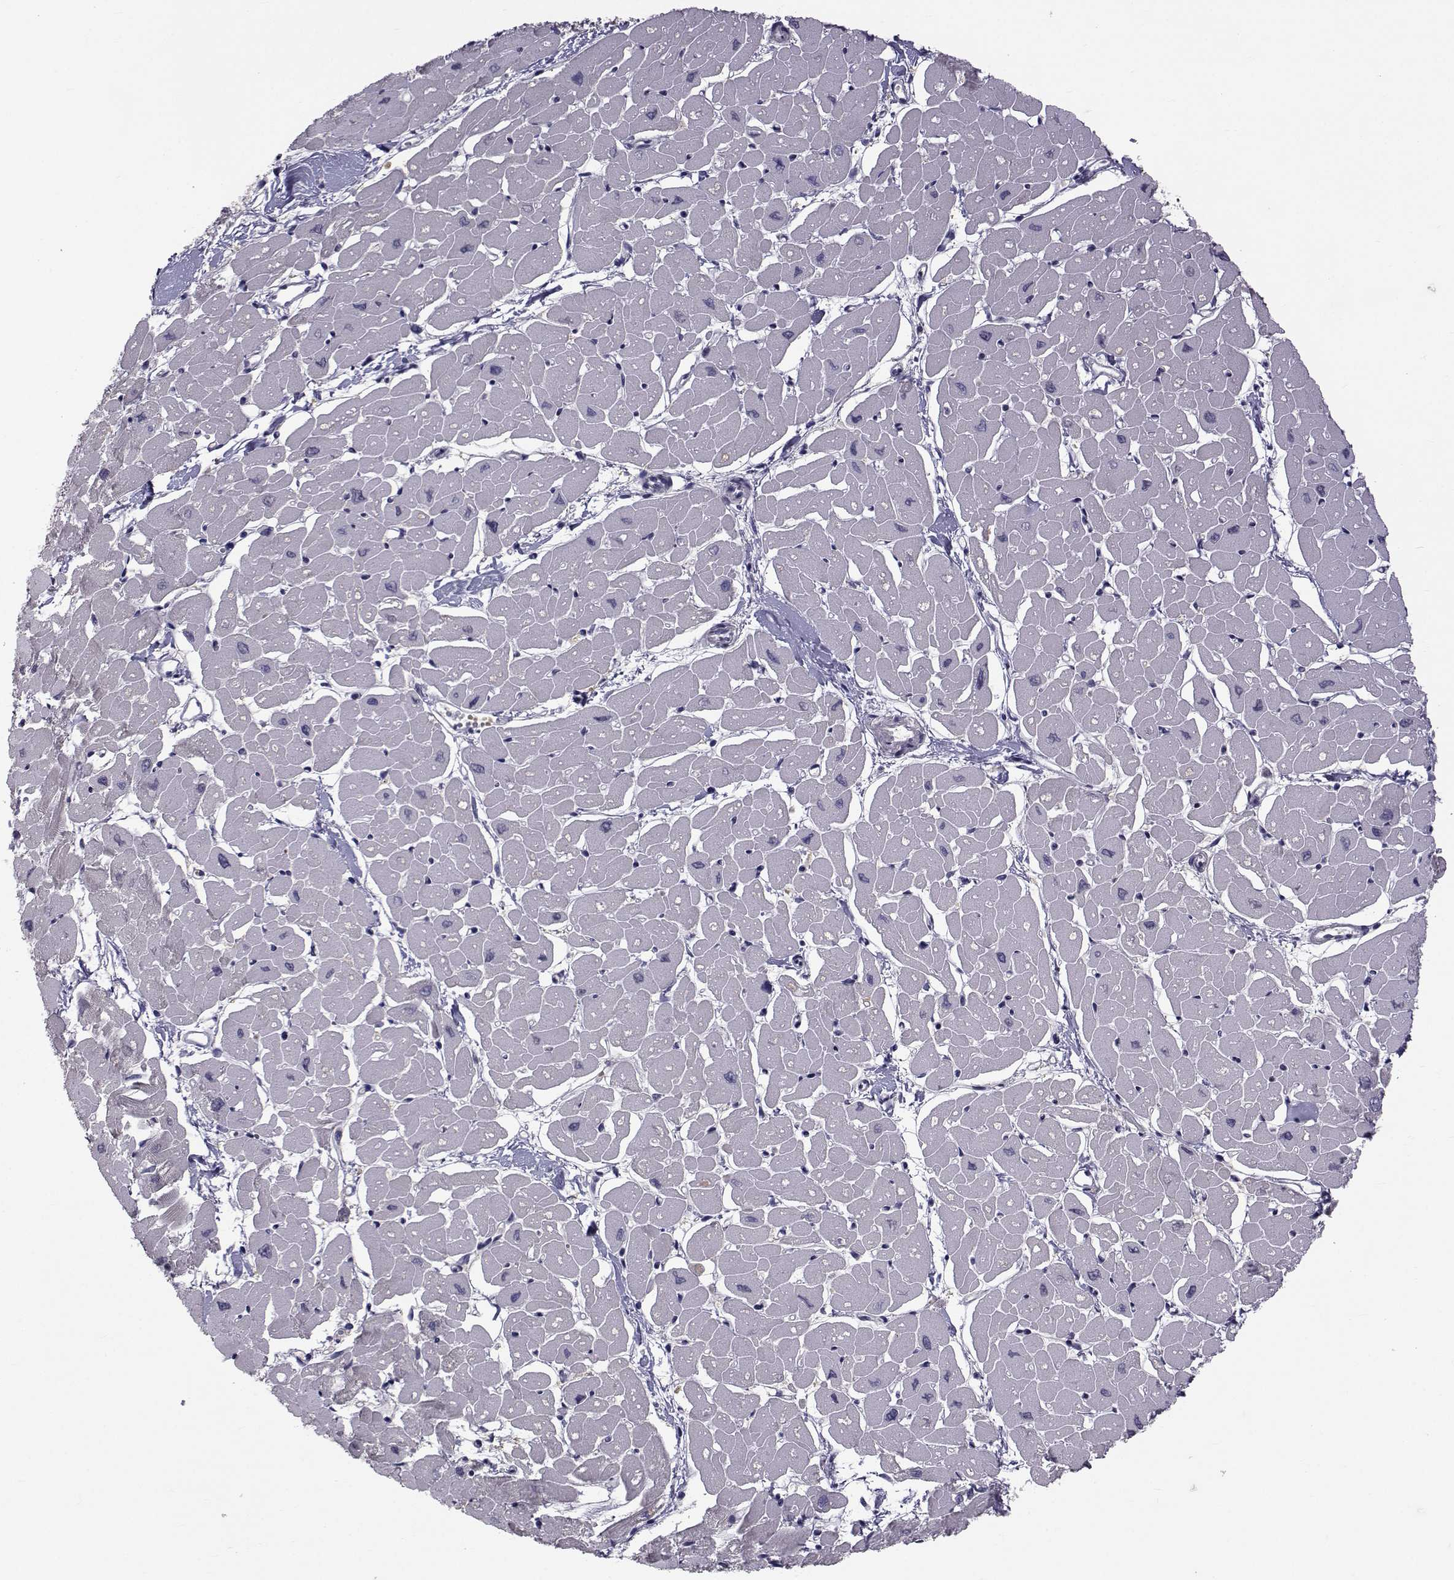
{"staining": {"intensity": "negative", "quantity": "none", "location": "none"}, "tissue": "heart muscle", "cell_type": "Cardiomyocytes", "image_type": "normal", "snomed": [{"axis": "morphology", "description": "Normal tissue, NOS"}, {"axis": "topography", "description": "Heart"}], "caption": "A photomicrograph of human heart muscle is negative for staining in cardiomyocytes. Brightfield microscopy of IHC stained with DAB (brown) and hematoxylin (blue), captured at high magnification.", "gene": "TNFRSF11B", "patient": {"sex": "male", "age": 57}}